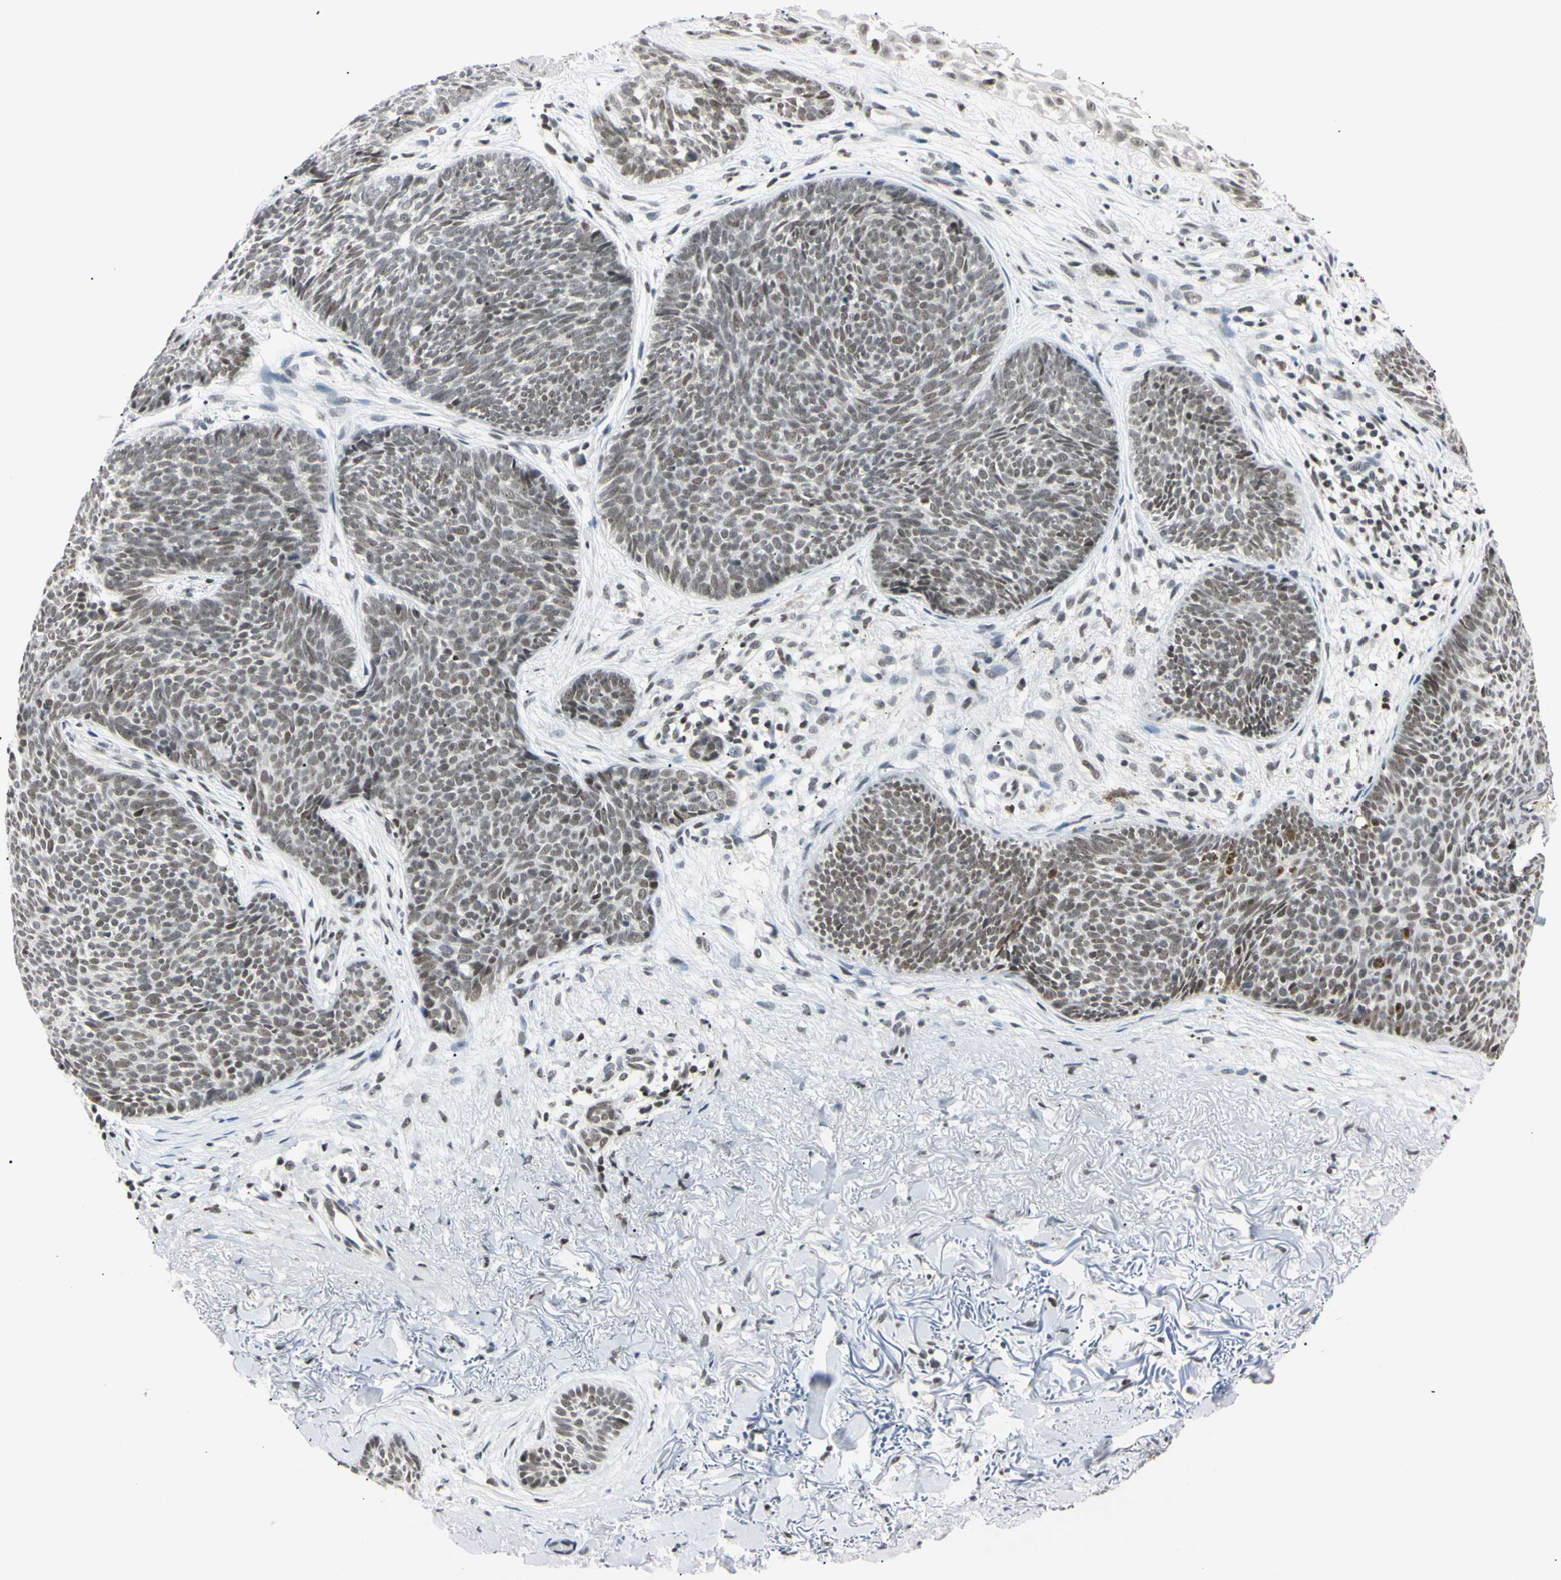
{"staining": {"intensity": "weak", "quantity": ">75%", "location": "nuclear"}, "tissue": "skin cancer", "cell_type": "Tumor cells", "image_type": "cancer", "snomed": [{"axis": "morphology", "description": "Basal cell carcinoma"}, {"axis": "topography", "description": "Skin"}], "caption": "Protein expression analysis of human skin cancer (basal cell carcinoma) reveals weak nuclear positivity in approximately >75% of tumor cells.", "gene": "C1orf174", "patient": {"sex": "female", "age": 70}}